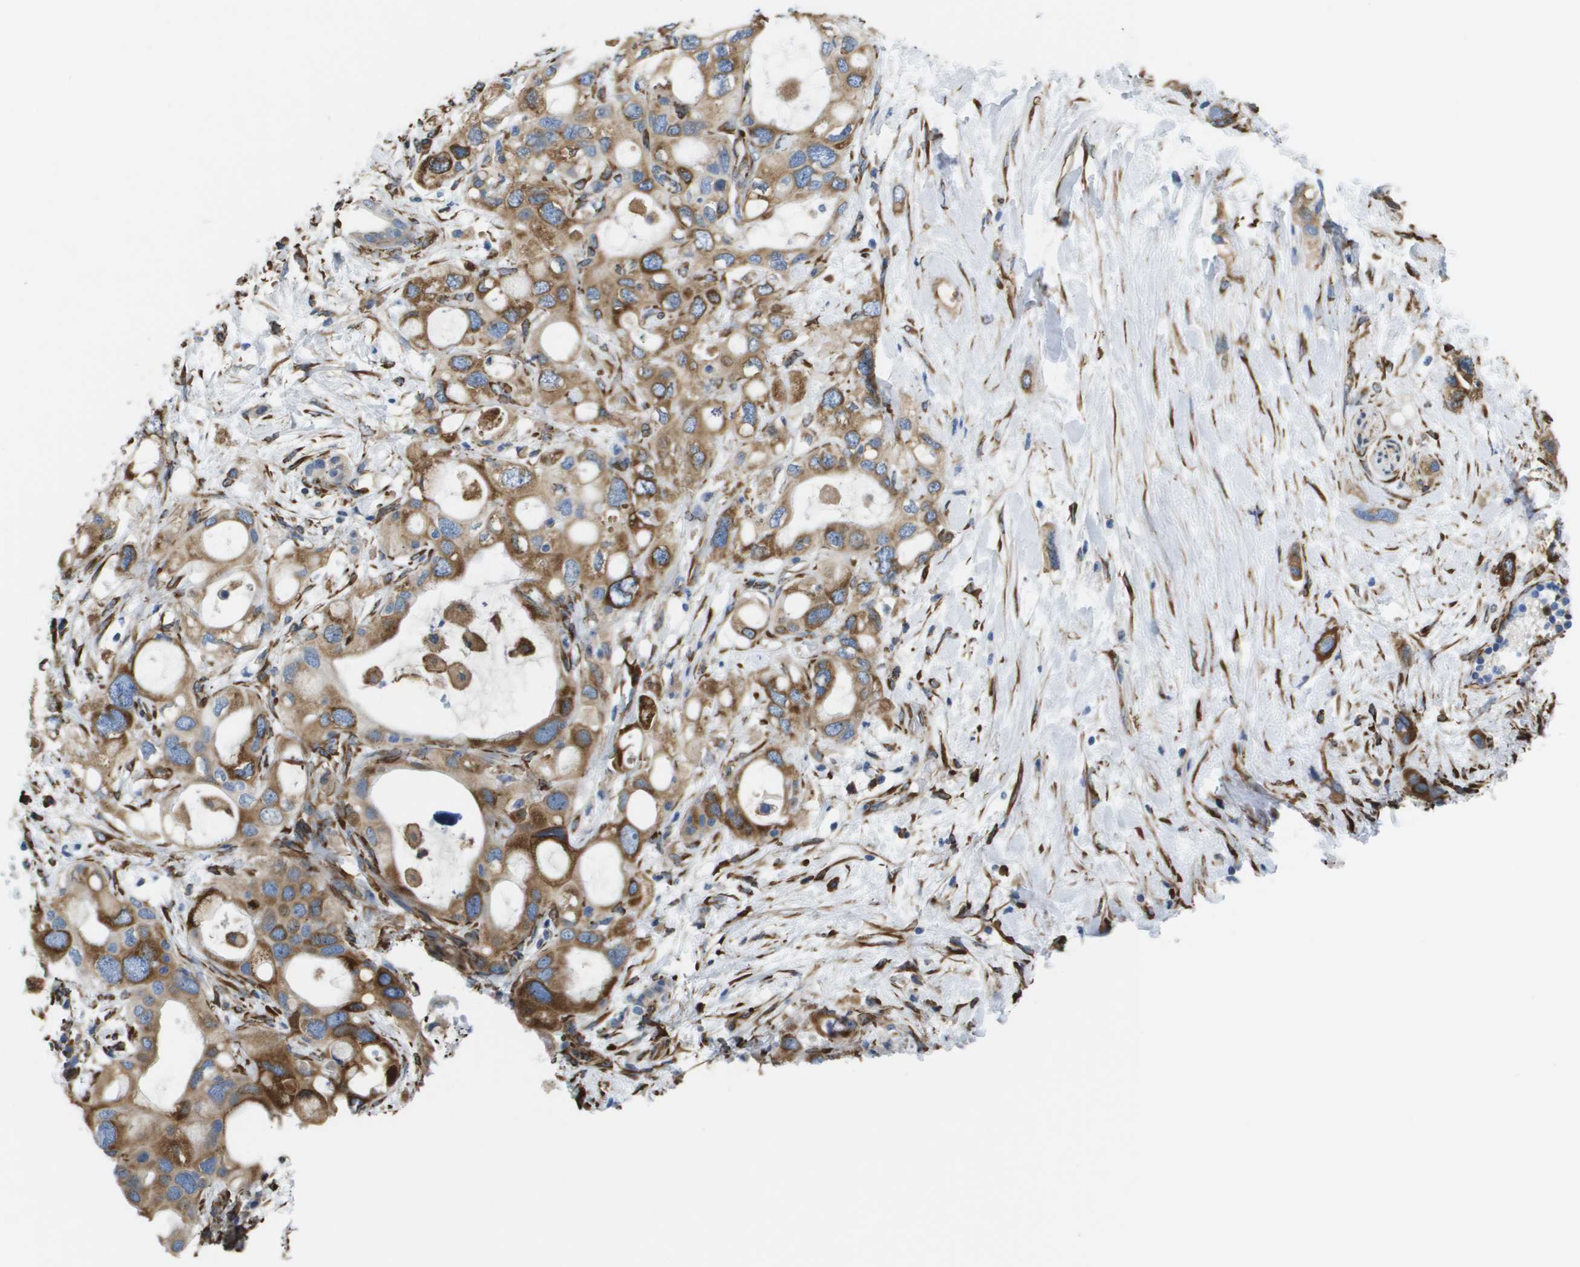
{"staining": {"intensity": "moderate", "quantity": ">75%", "location": "cytoplasmic/membranous"}, "tissue": "pancreatic cancer", "cell_type": "Tumor cells", "image_type": "cancer", "snomed": [{"axis": "morphology", "description": "Adenocarcinoma, NOS"}, {"axis": "topography", "description": "Pancreas"}], "caption": "Tumor cells demonstrate medium levels of moderate cytoplasmic/membranous staining in about >75% of cells in pancreatic adenocarcinoma.", "gene": "ST3GAL2", "patient": {"sex": "female", "age": 56}}